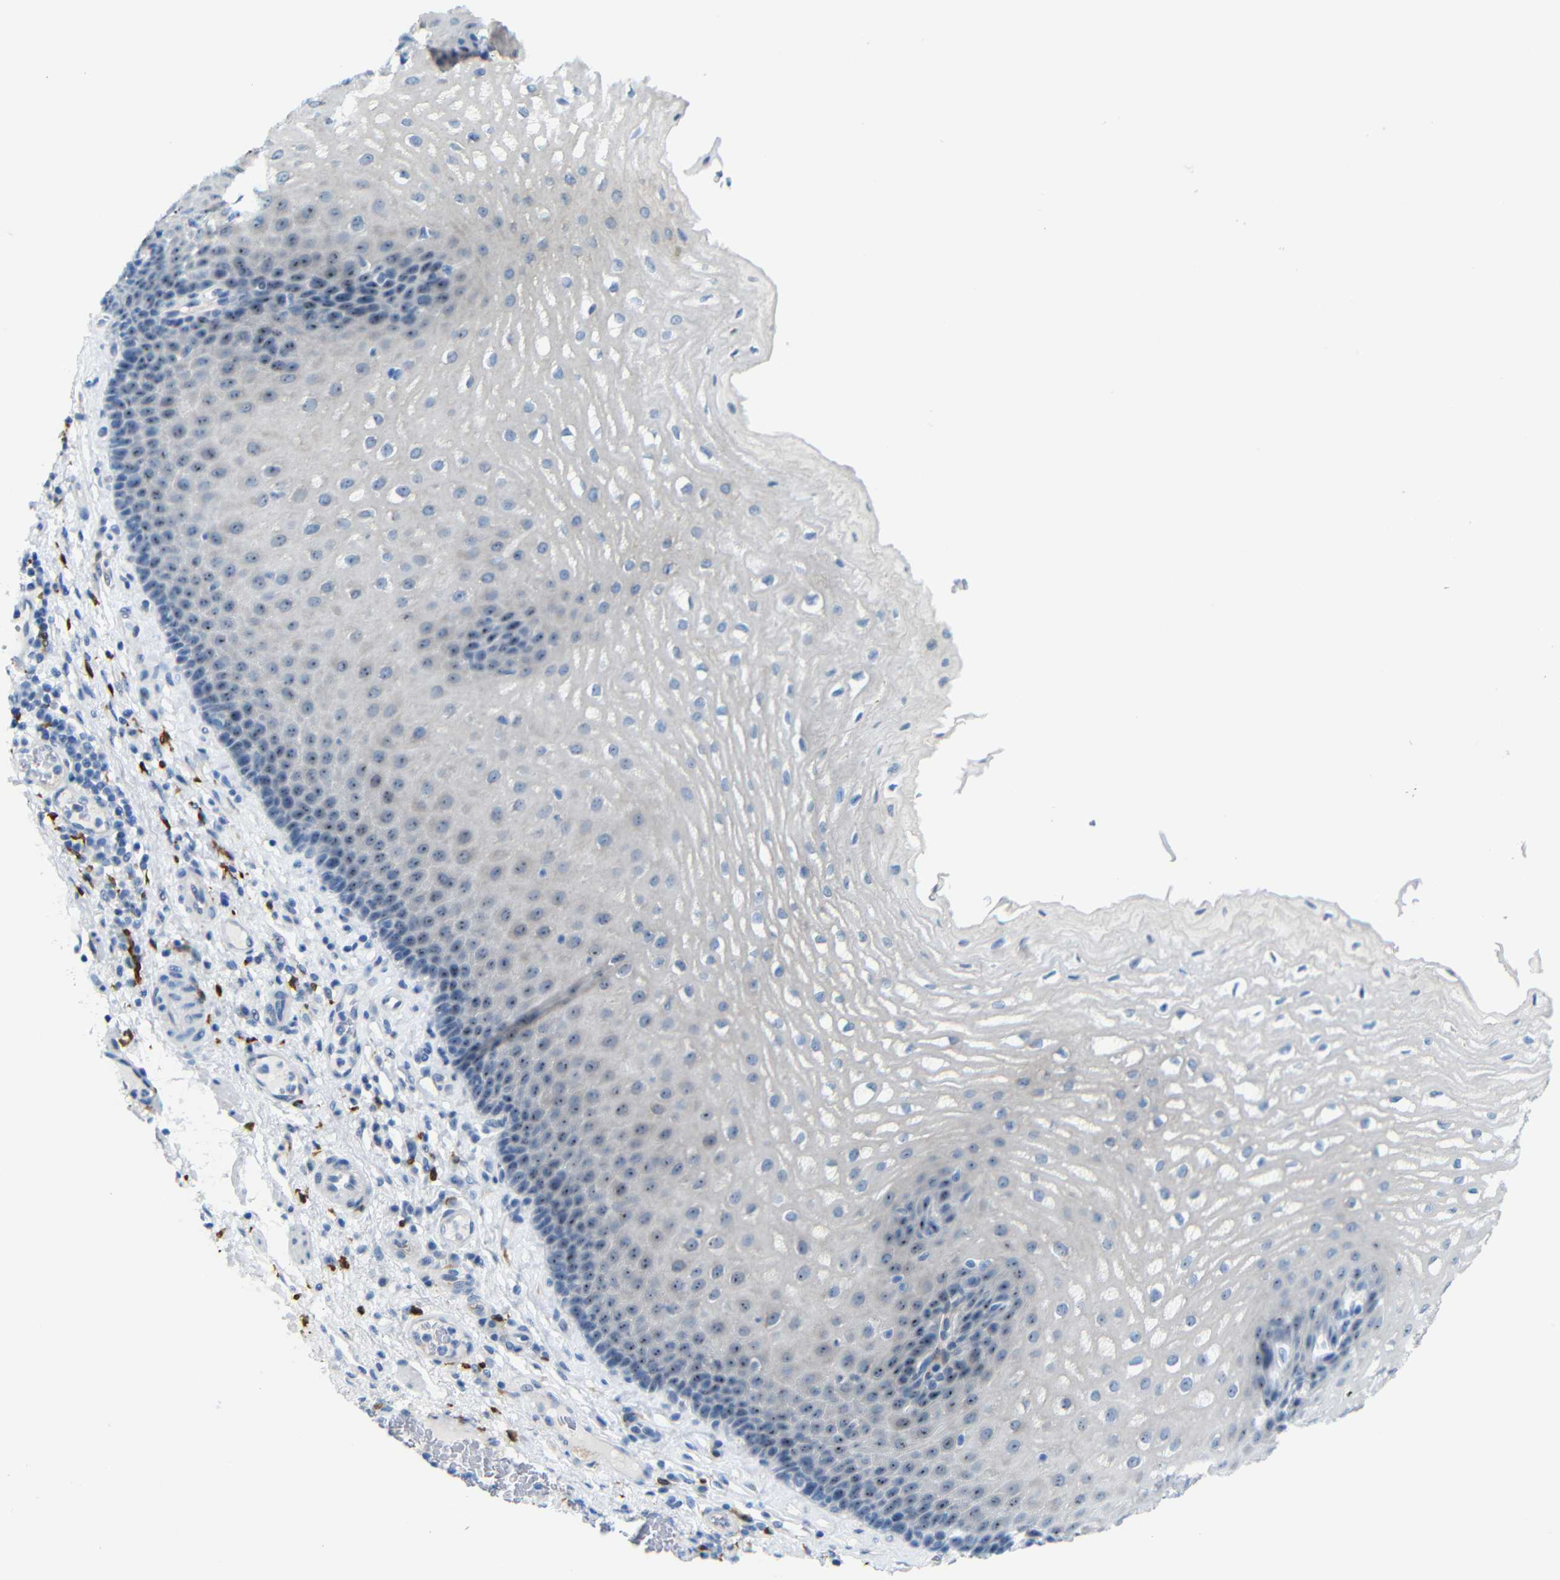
{"staining": {"intensity": "moderate", "quantity": "25%-75%", "location": "nuclear"}, "tissue": "esophagus", "cell_type": "Squamous epithelial cells", "image_type": "normal", "snomed": [{"axis": "morphology", "description": "Normal tissue, NOS"}, {"axis": "topography", "description": "Esophagus"}], "caption": "Immunohistochemical staining of benign esophagus shows moderate nuclear protein positivity in approximately 25%-75% of squamous epithelial cells.", "gene": "C1orf210", "patient": {"sex": "male", "age": 54}}